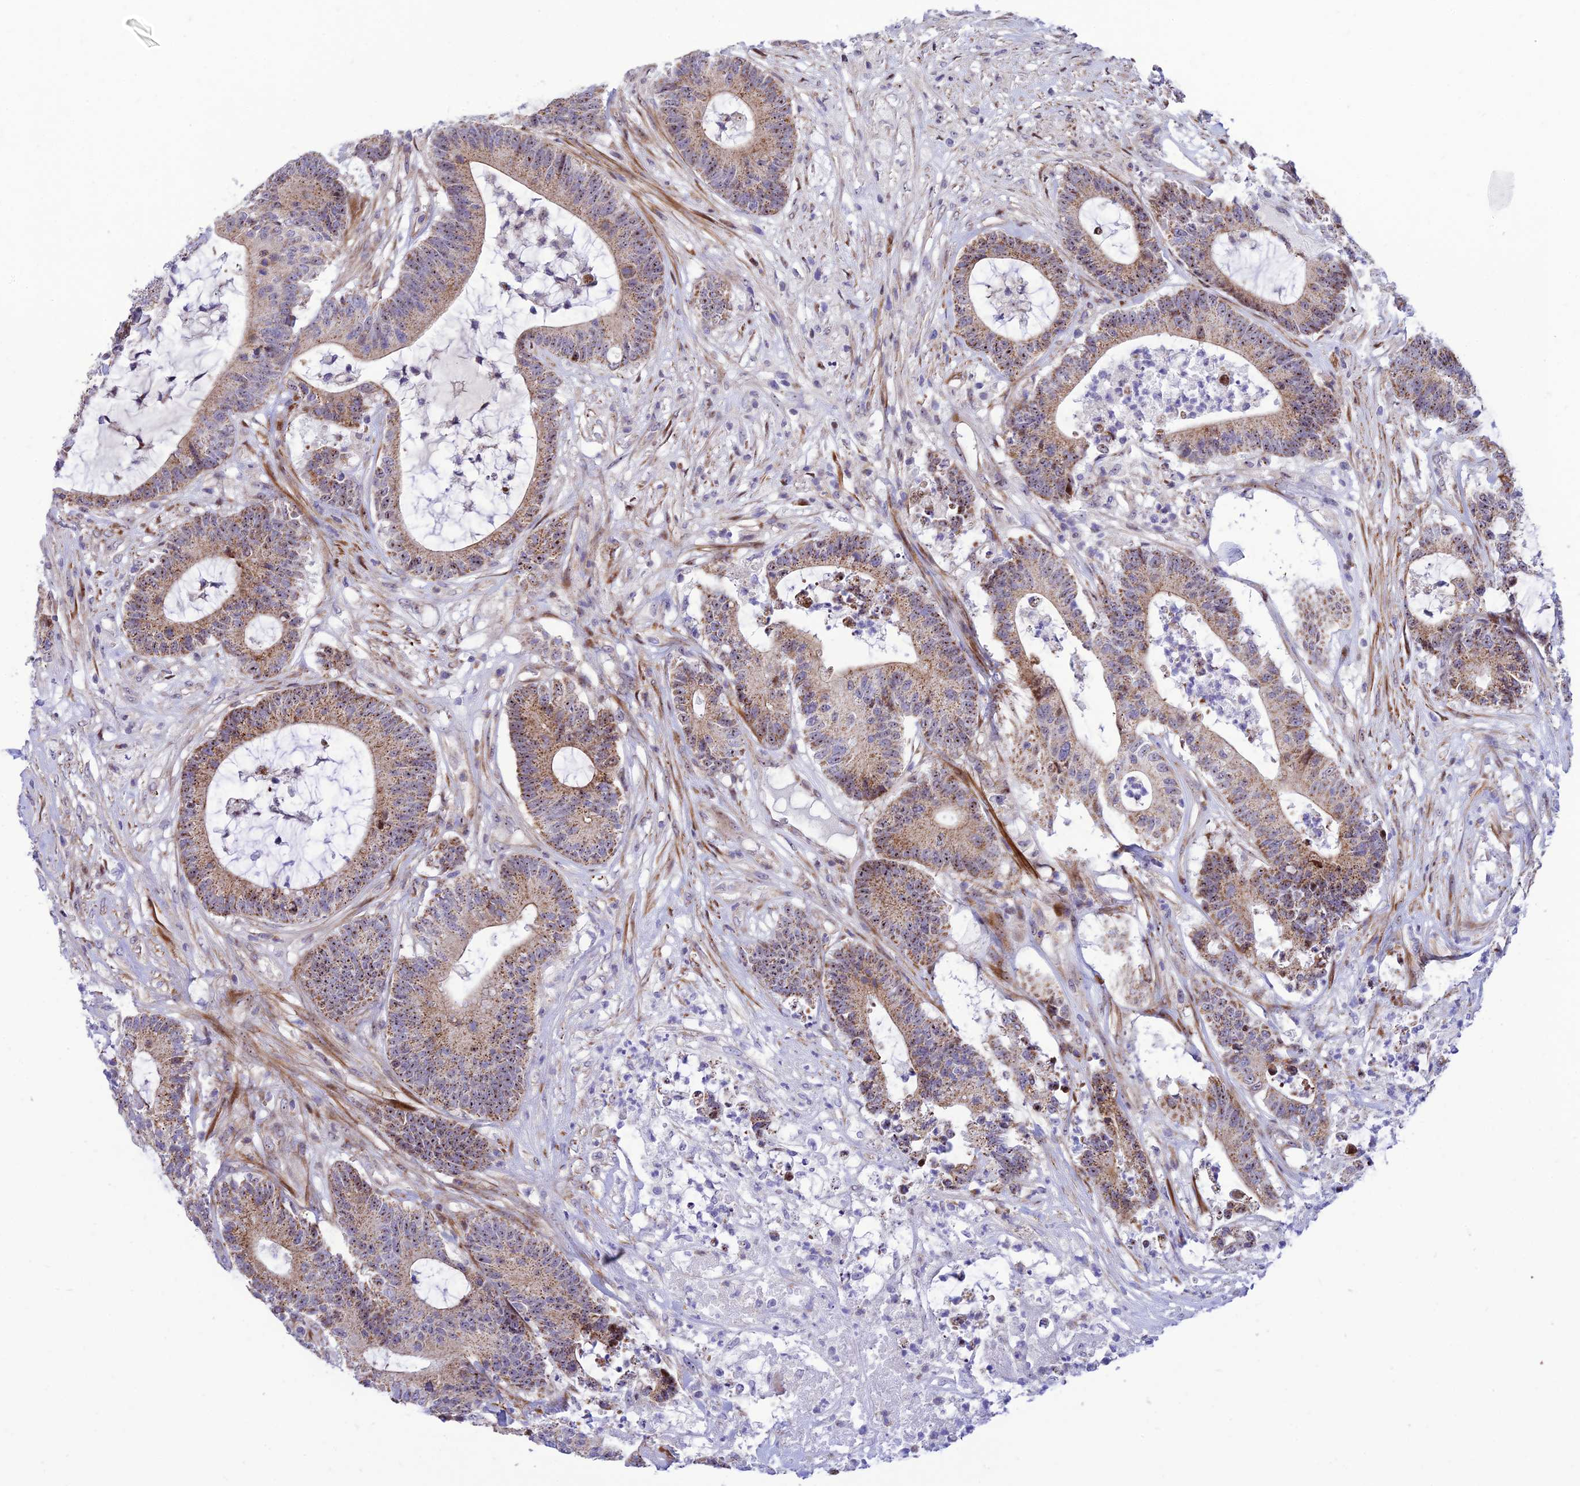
{"staining": {"intensity": "moderate", "quantity": "25%-75%", "location": "cytoplasmic/membranous,nuclear"}, "tissue": "colorectal cancer", "cell_type": "Tumor cells", "image_type": "cancer", "snomed": [{"axis": "morphology", "description": "Adenocarcinoma, NOS"}, {"axis": "topography", "description": "Colon"}], "caption": "Immunohistochemical staining of human colorectal cancer (adenocarcinoma) displays medium levels of moderate cytoplasmic/membranous and nuclear protein staining in about 25%-75% of tumor cells.", "gene": "KBTBD7", "patient": {"sex": "female", "age": 84}}